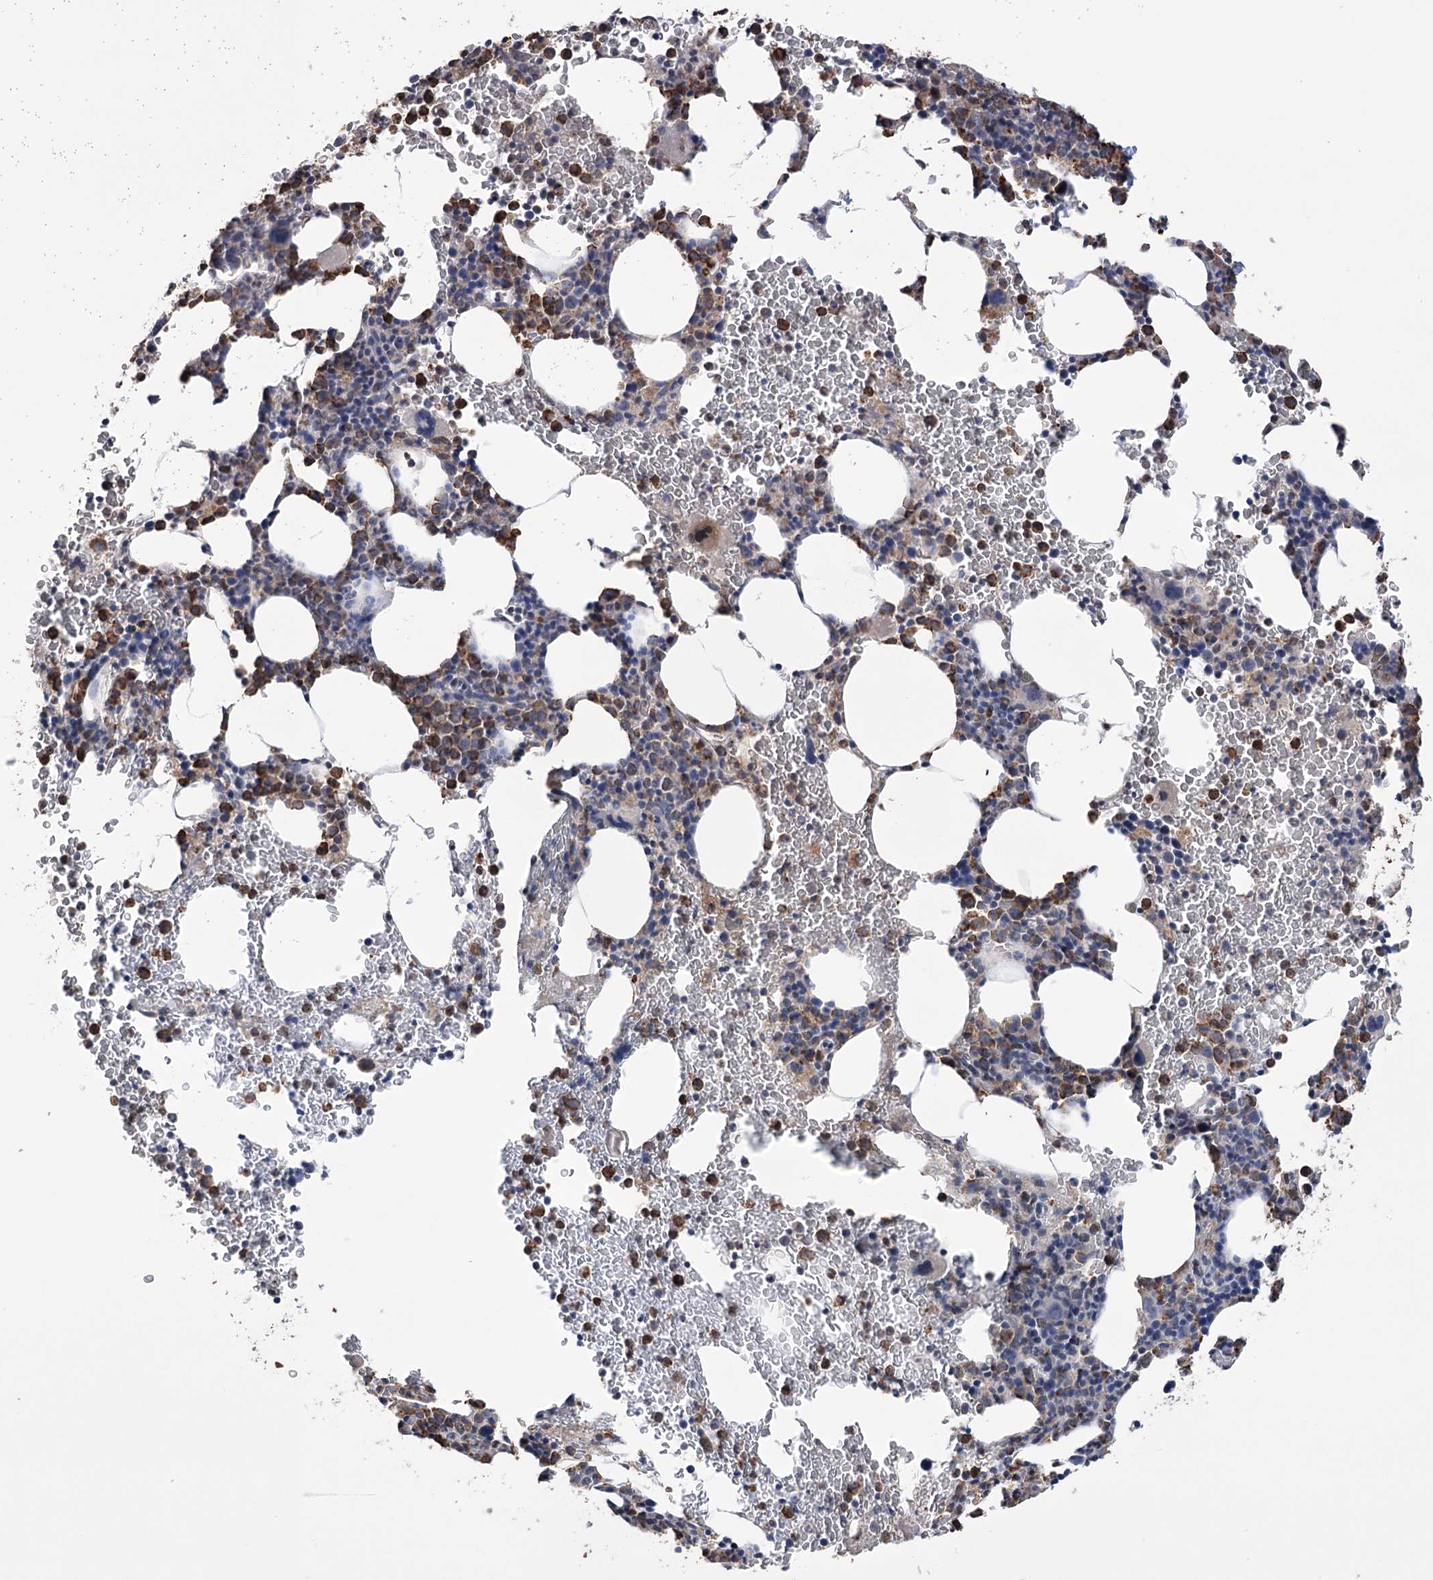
{"staining": {"intensity": "strong", "quantity": "25%-75%", "location": "cytoplasmic/membranous"}, "tissue": "bone marrow", "cell_type": "Hematopoietic cells", "image_type": "normal", "snomed": [{"axis": "morphology", "description": "Normal tissue, NOS"}, {"axis": "topography", "description": "Bone marrow"}], "caption": "An immunohistochemistry micrograph of unremarkable tissue is shown. Protein staining in brown highlights strong cytoplasmic/membranous positivity in bone marrow within hematopoietic cells. (DAB (3,3'-diaminobenzidine) = brown stain, brightfield microscopy at high magnification).", "gene": "TRIM71", "patient": {"sex": "male", "age": 79}}